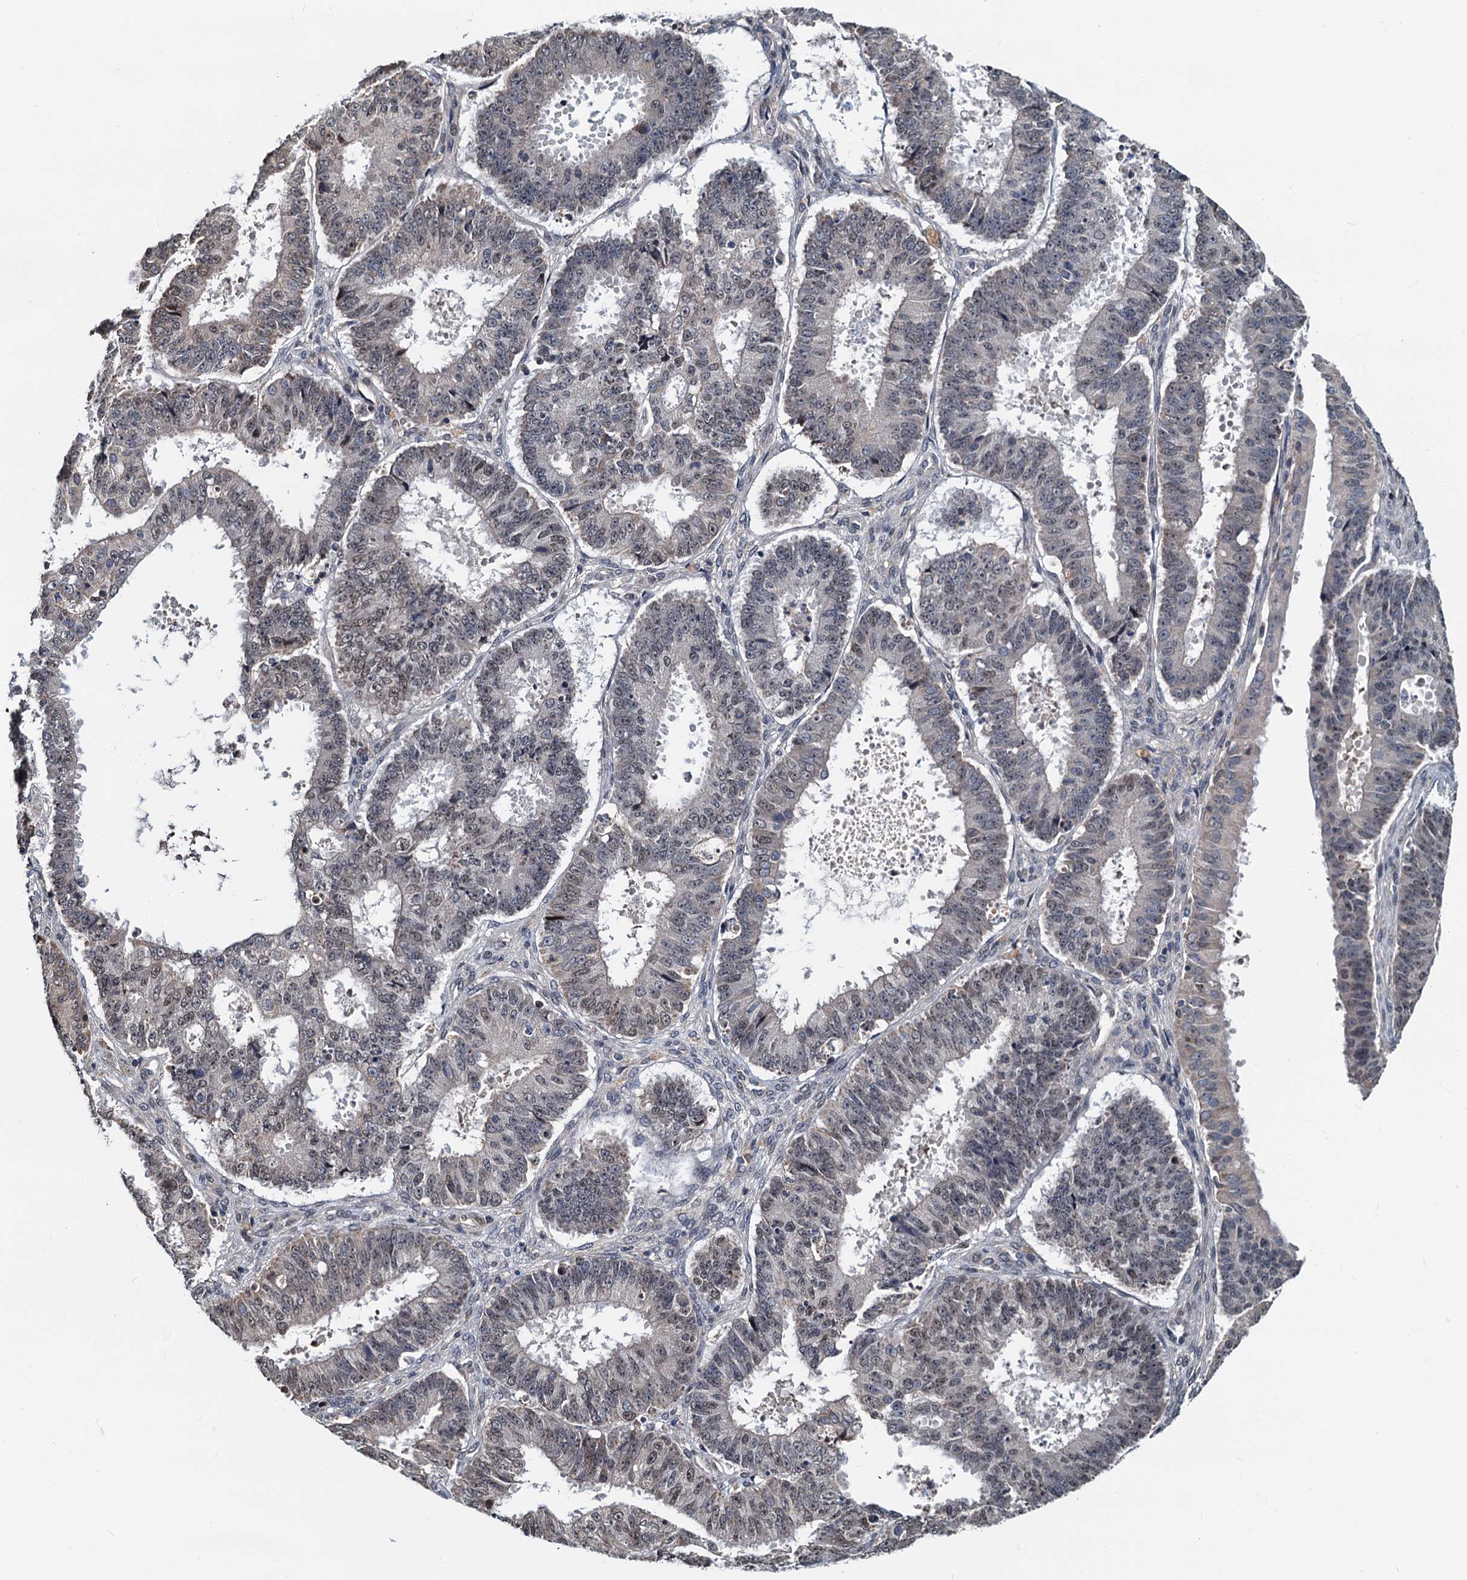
{"staining": {"intensity": "weak", "quantity": "25%-75%", "location": "cytoplasmic/membranous,nuclear"}, "tissue": "ovarian cancer", "cell_type": "Tumor cells", "image_type": "cancer", "snomed": [{"axis": "morphology", "description": "Carcinoma, endometroid"}, {"axis": "topography", "description": "Appendix"}, {"axis": "topography", "description": "Ovary"}], "caption": "Weak cytoplasmic/membranous and nuclear staining is identified in about 25%-75% of tumor cells in ovarian cancer.", "gene": "MCMBP", "patient": {"sex": "female", "age": 42}}